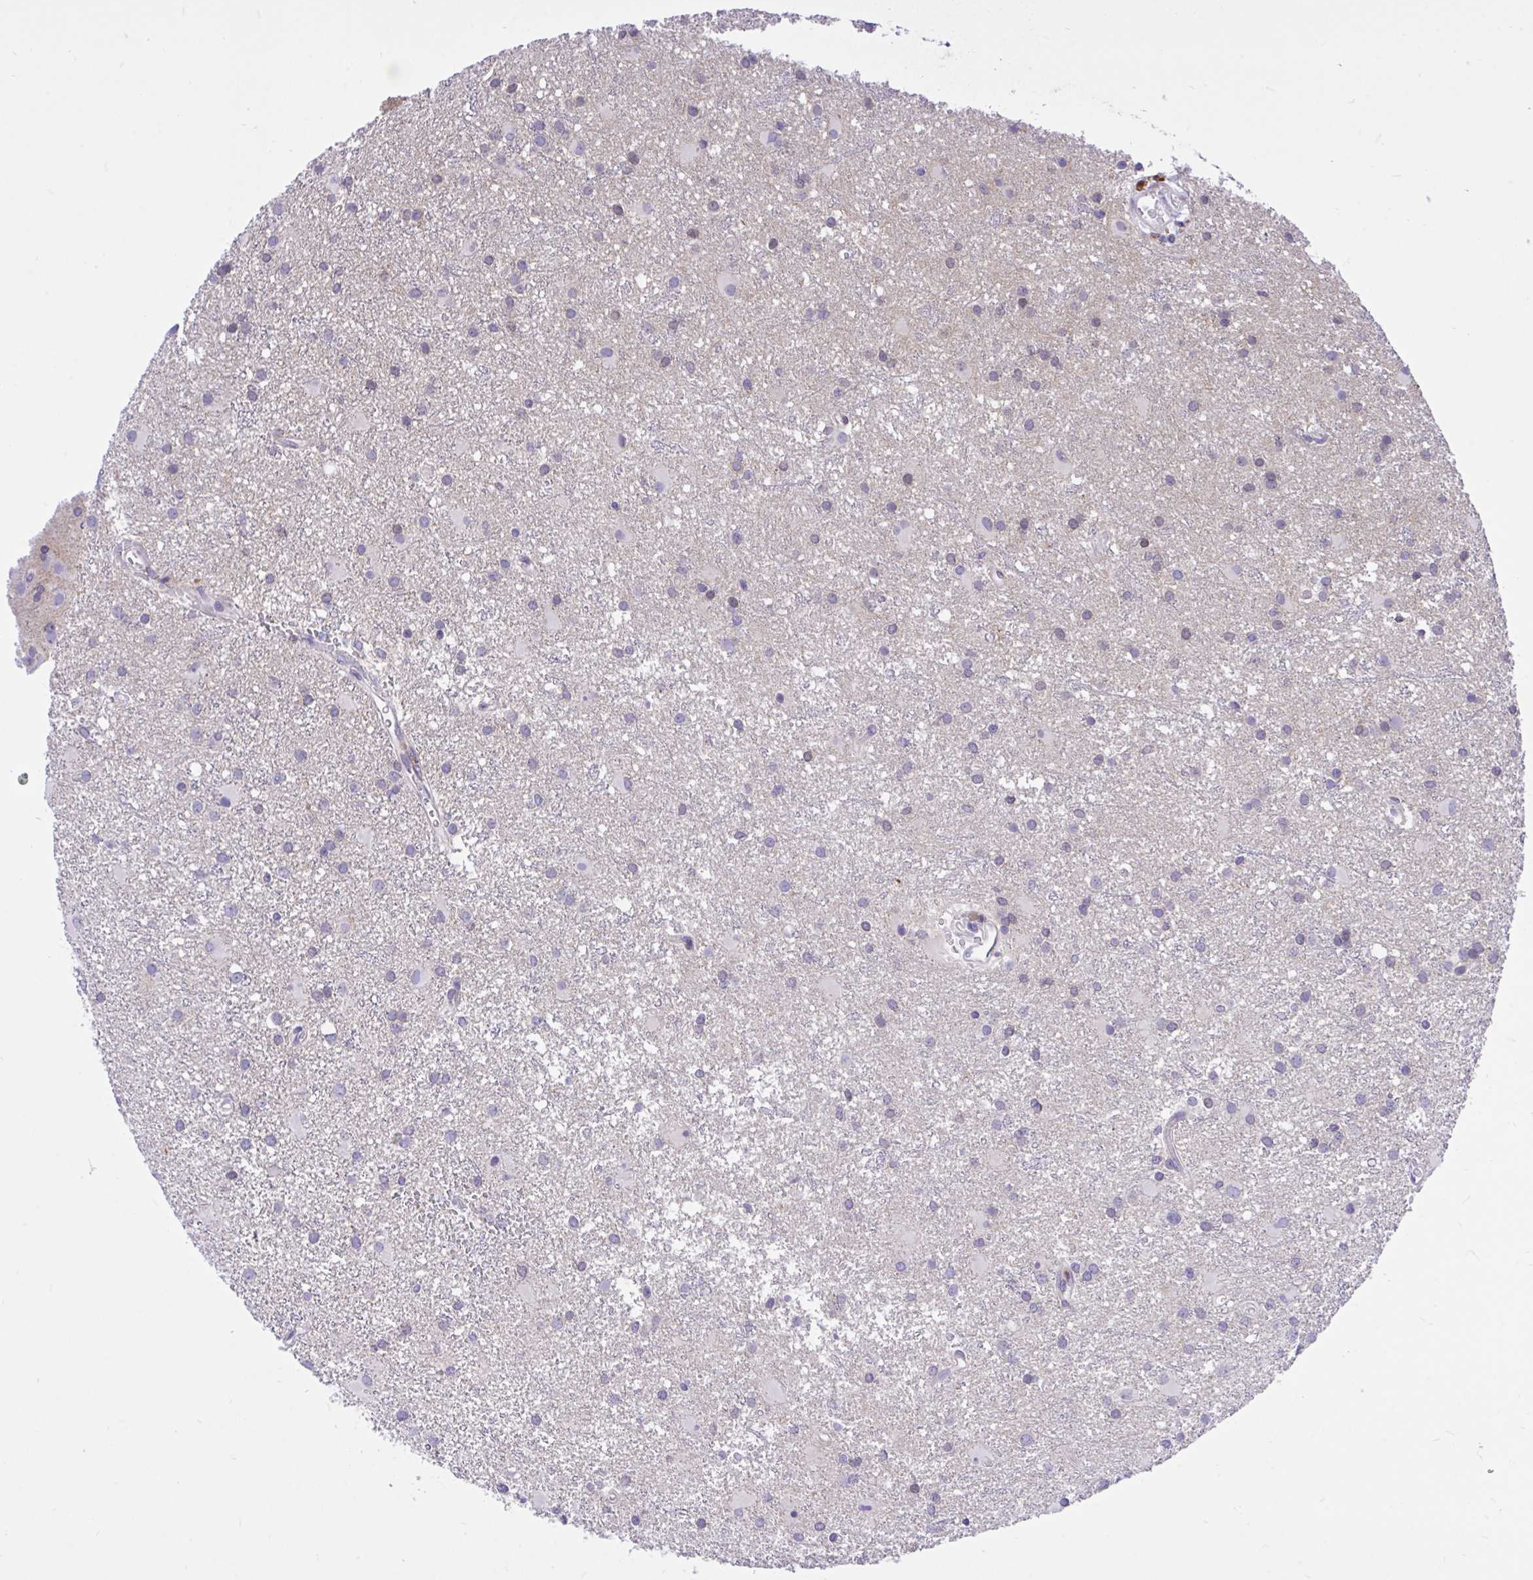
{"staining": {"intensity": "negative", "quantity": "none", "location": "none"}, "tissue": "glioma", "cell_type": "Tumor cells", "image_type": "cancer", "snomed": [{"axis": "morphology", "description": "Glioma, malignant, High grade"}, {"axis": "topography", "description": "Brain"}], "caption": "Malignant glioma (high-grade) stained for a protein using immunohistochemistry (IHC) displays no staining tumor cells.", "gene": "CXCL8", "patient": {"sex": "male", "age": 55}}